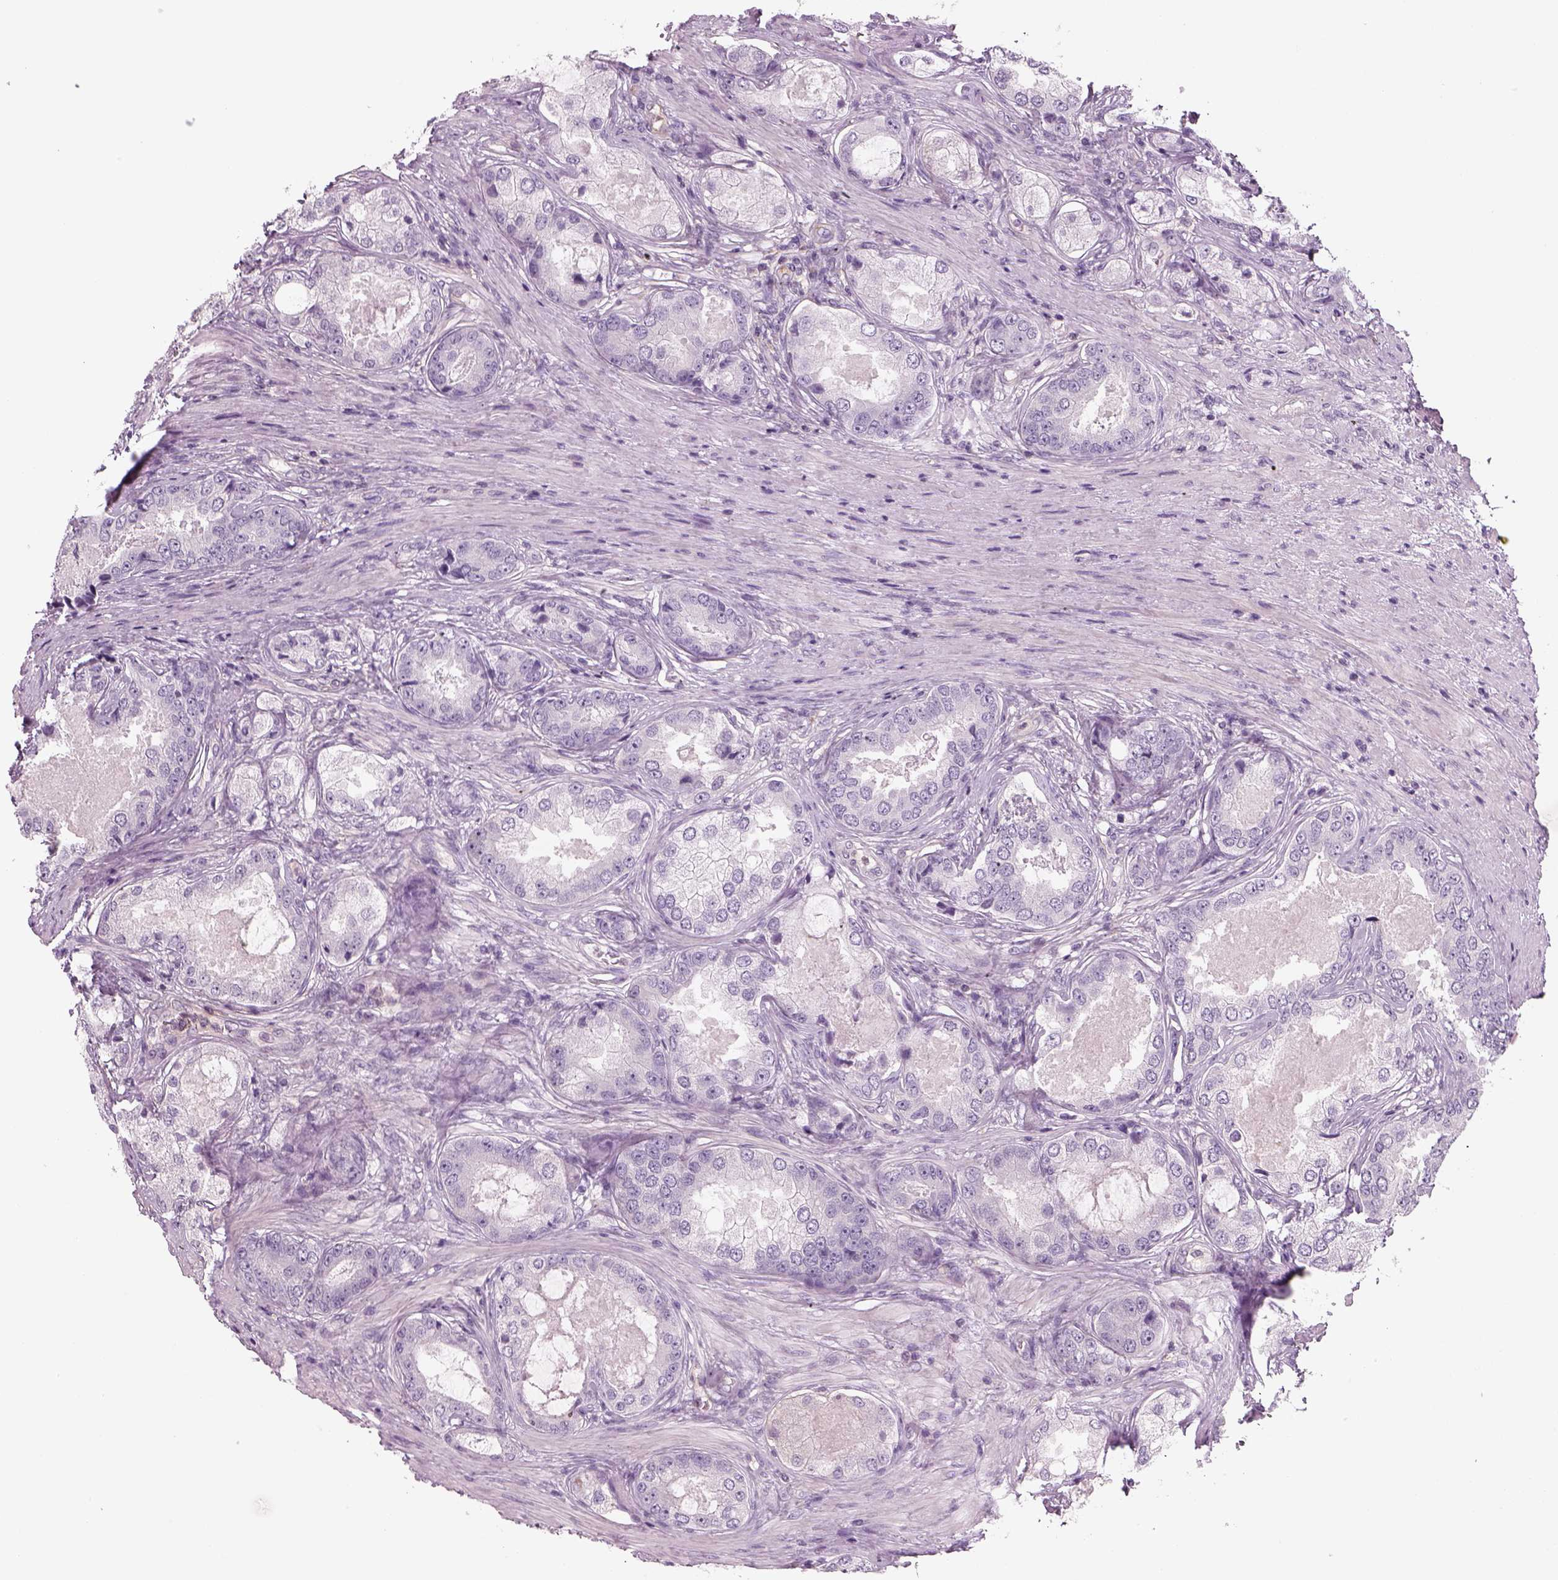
{"staining": {"intensity": "negative", "quantity": "none", "location": "none"}, "tissue": "prostate cancer", "cell_type": "Tumor cells", "image_type": "cancer", "snomed": [{"axis": "morphology", "description": "Adenocarcinoma, Low grade"}, {"axis": "topography", "description": "Prostate"}], "caption": "Photomicrograph shows no significant protein expression in tumor cells of prostate cancer (low-grade adenocarcinoma).", "gene": "SLC1A7", "patient": {"sex": "male", "age": 68}}